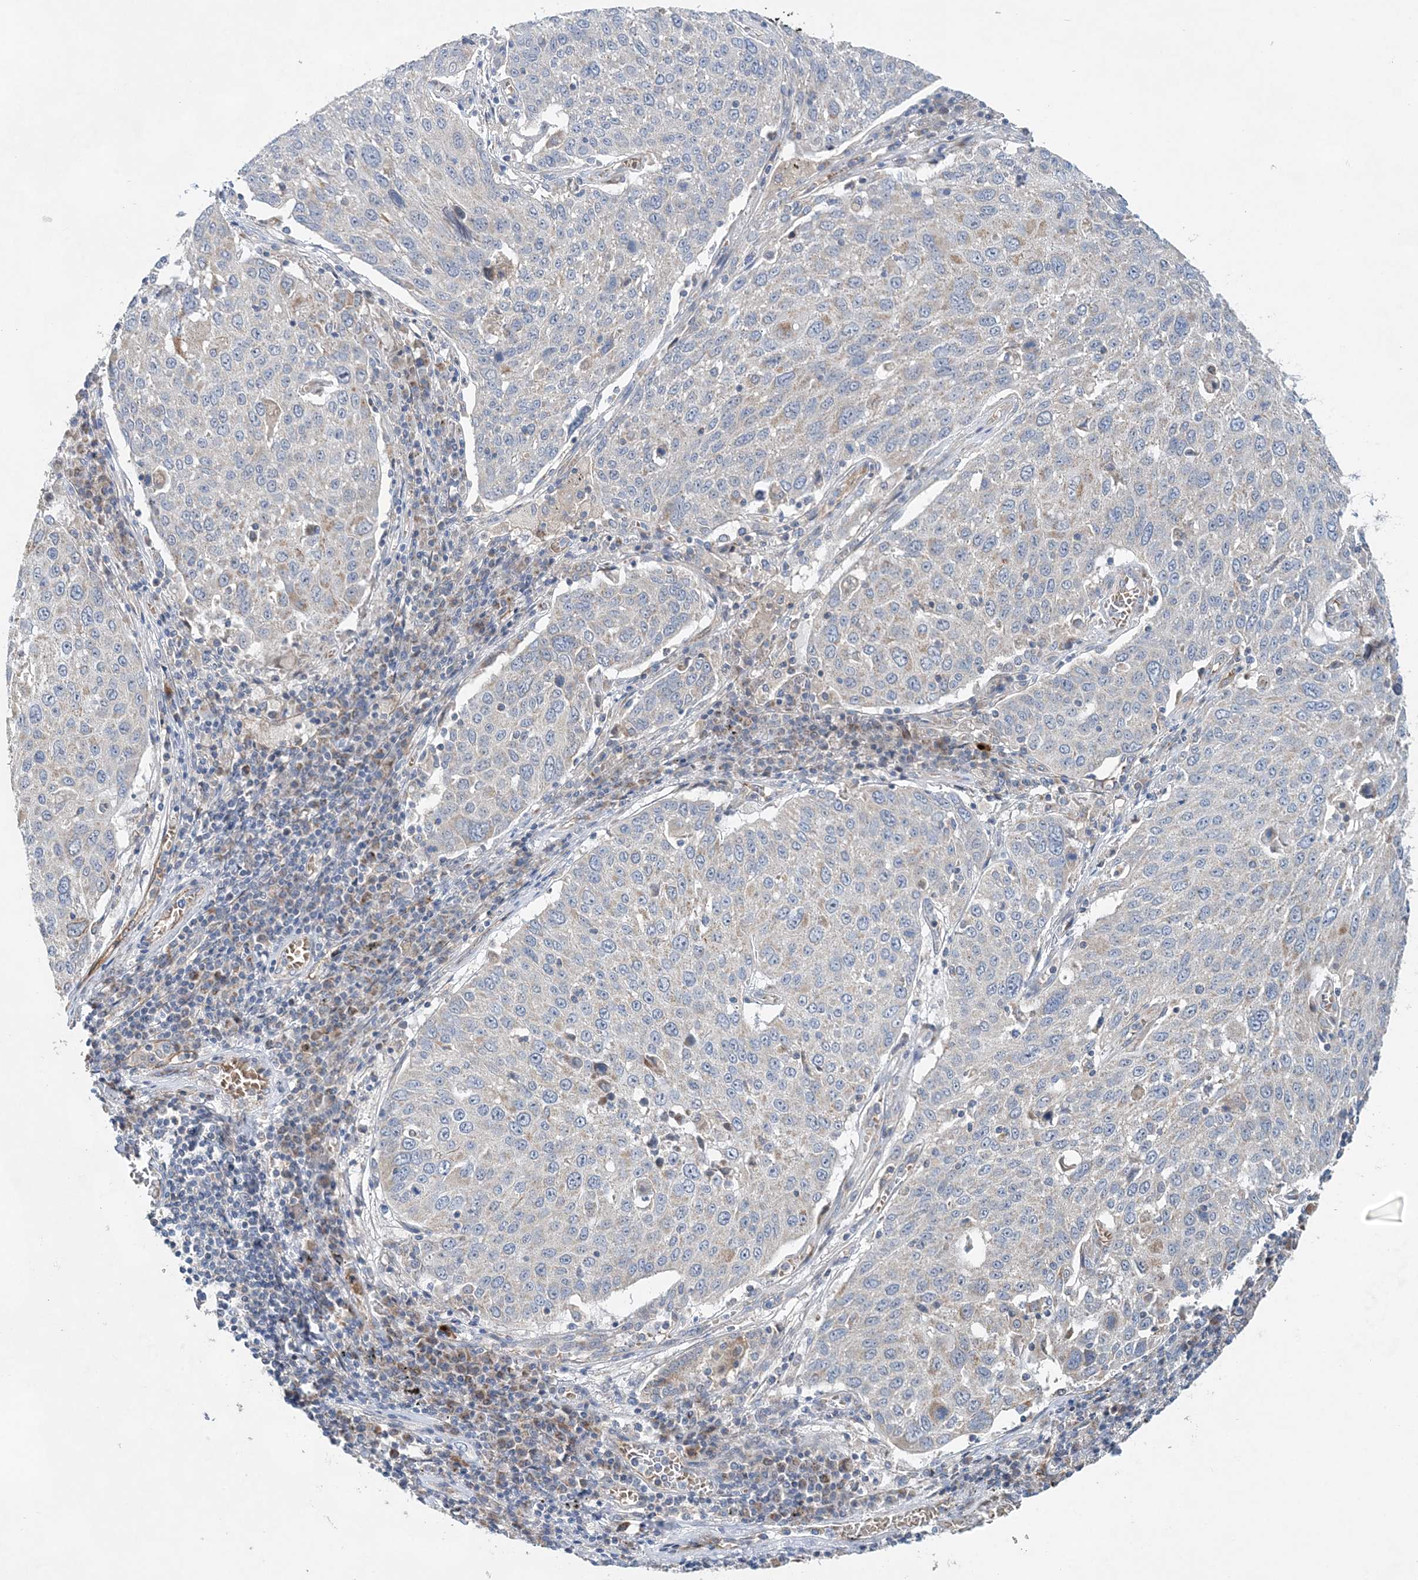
{"staining": {"intensity": "negative", "quantity": "none", "location": "none"}, "tissue": "lung cancer", "cell_type": "Tumor cells", "image_type": "cancer", "snomed": [{"axis": "morphology", "description": "Squamous cell carcinoma, NOS"}, {"axis": "topography", "description": "Lung"}], "caption": "The immunohistochemistry (IHC) photomicrograph has no significant positivity in tumor cells of lung cancer (squamous cell carcinoma) tissue.", "gene": "TRAPPC13", "patient": {"sex": "male", "age": 65}}